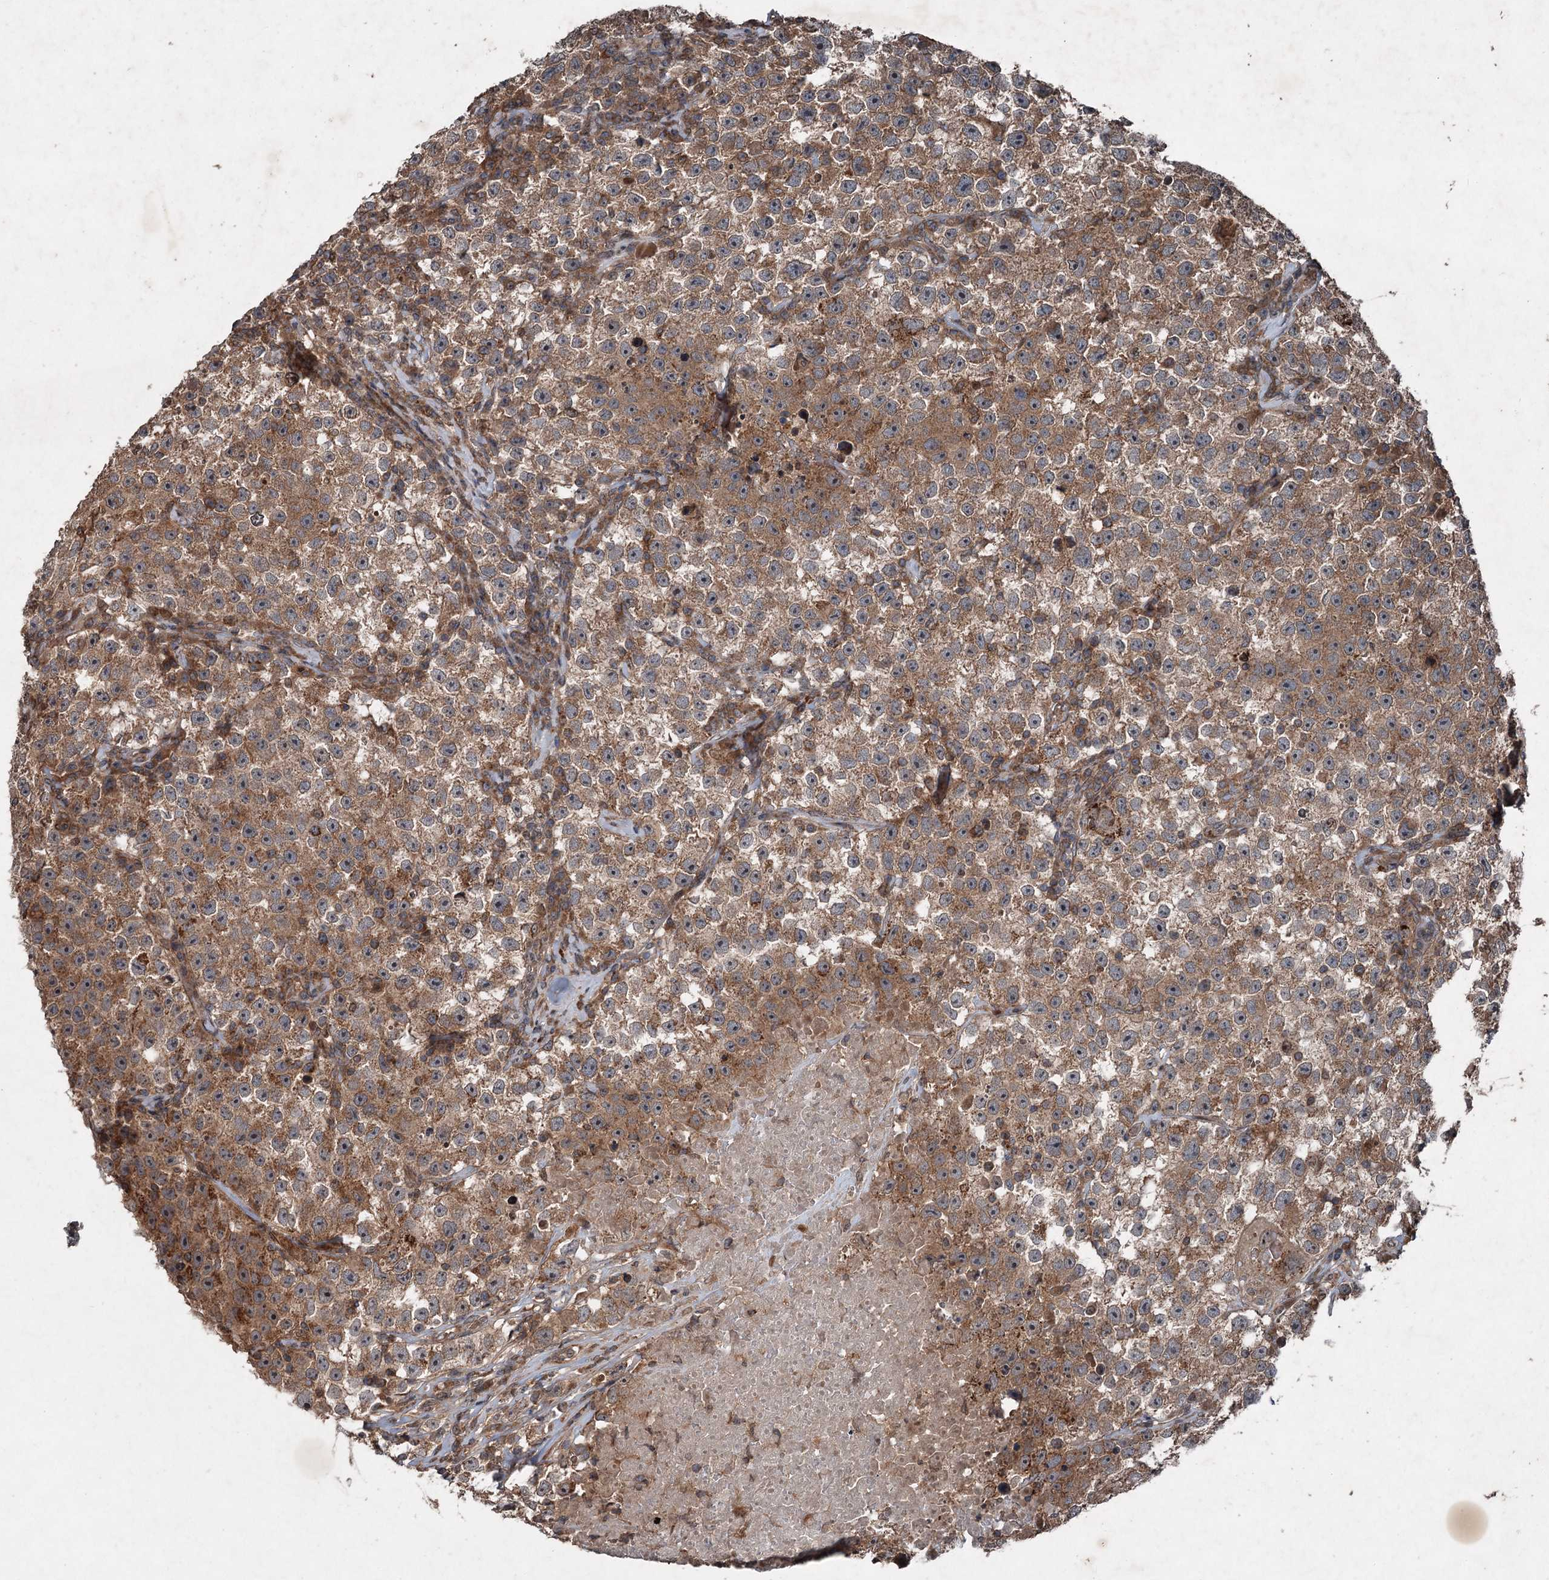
{"staining": {"intensity": "moderate", "quantity": ">75%", "location": "cytoplasmic/membranous"}, "tissue": "testis cancer", "cell_type": "Tumor cells", "image_type": "cancer", "snomed": [{"axis": "morphology", "description": "Seminoma, NOS"}, {"axis": "topography", "description": "Testis"}], "caption": "The histopathology image reveals a brown stain indicating the presence of a protein in the cytoplasmic/membranous of tumor cells in testis cancer. (DAB (3,3'-diaminobenzidine) IHC with brightfield microscopy, high magnification).", "gene": "ALAS1", "patient": {"sex": "male", "age": 22}}